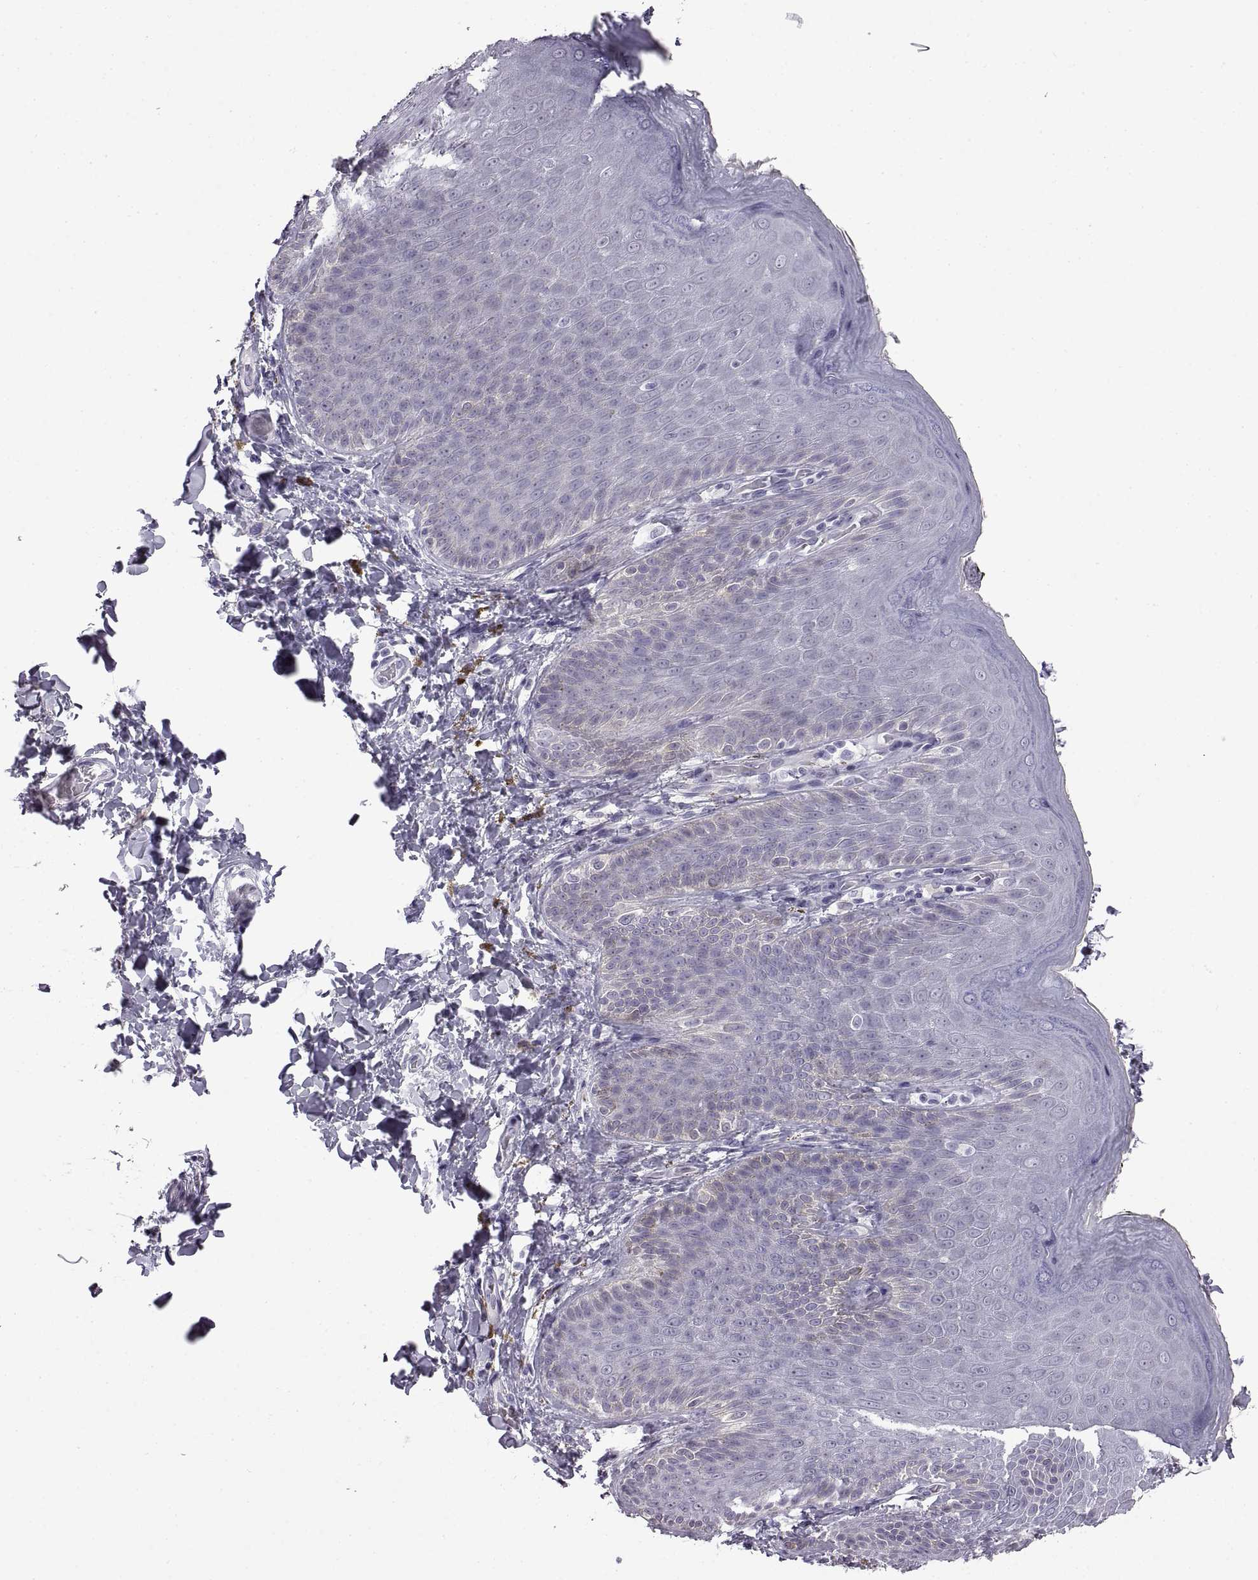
{"staining": {"intensity": "negative", "quantity": "none", "location": "none"}, "tissue": "skin", "cell_type": "Epidermal cells", "image_type": "normal", "snomed": [{"axis": "morphology", "description": "Normal tissue, NOS"}, {"axis": "topography", "description": "Anal"}], "caption": "This micrograph is of unremarkable skin stained with IHC to label a protein in brown with the nuclei are counter-stained blue. There is no expression in epidermal cells.", "gene": "FAM170A", "patient": {"sex": "male", "age": 53}}